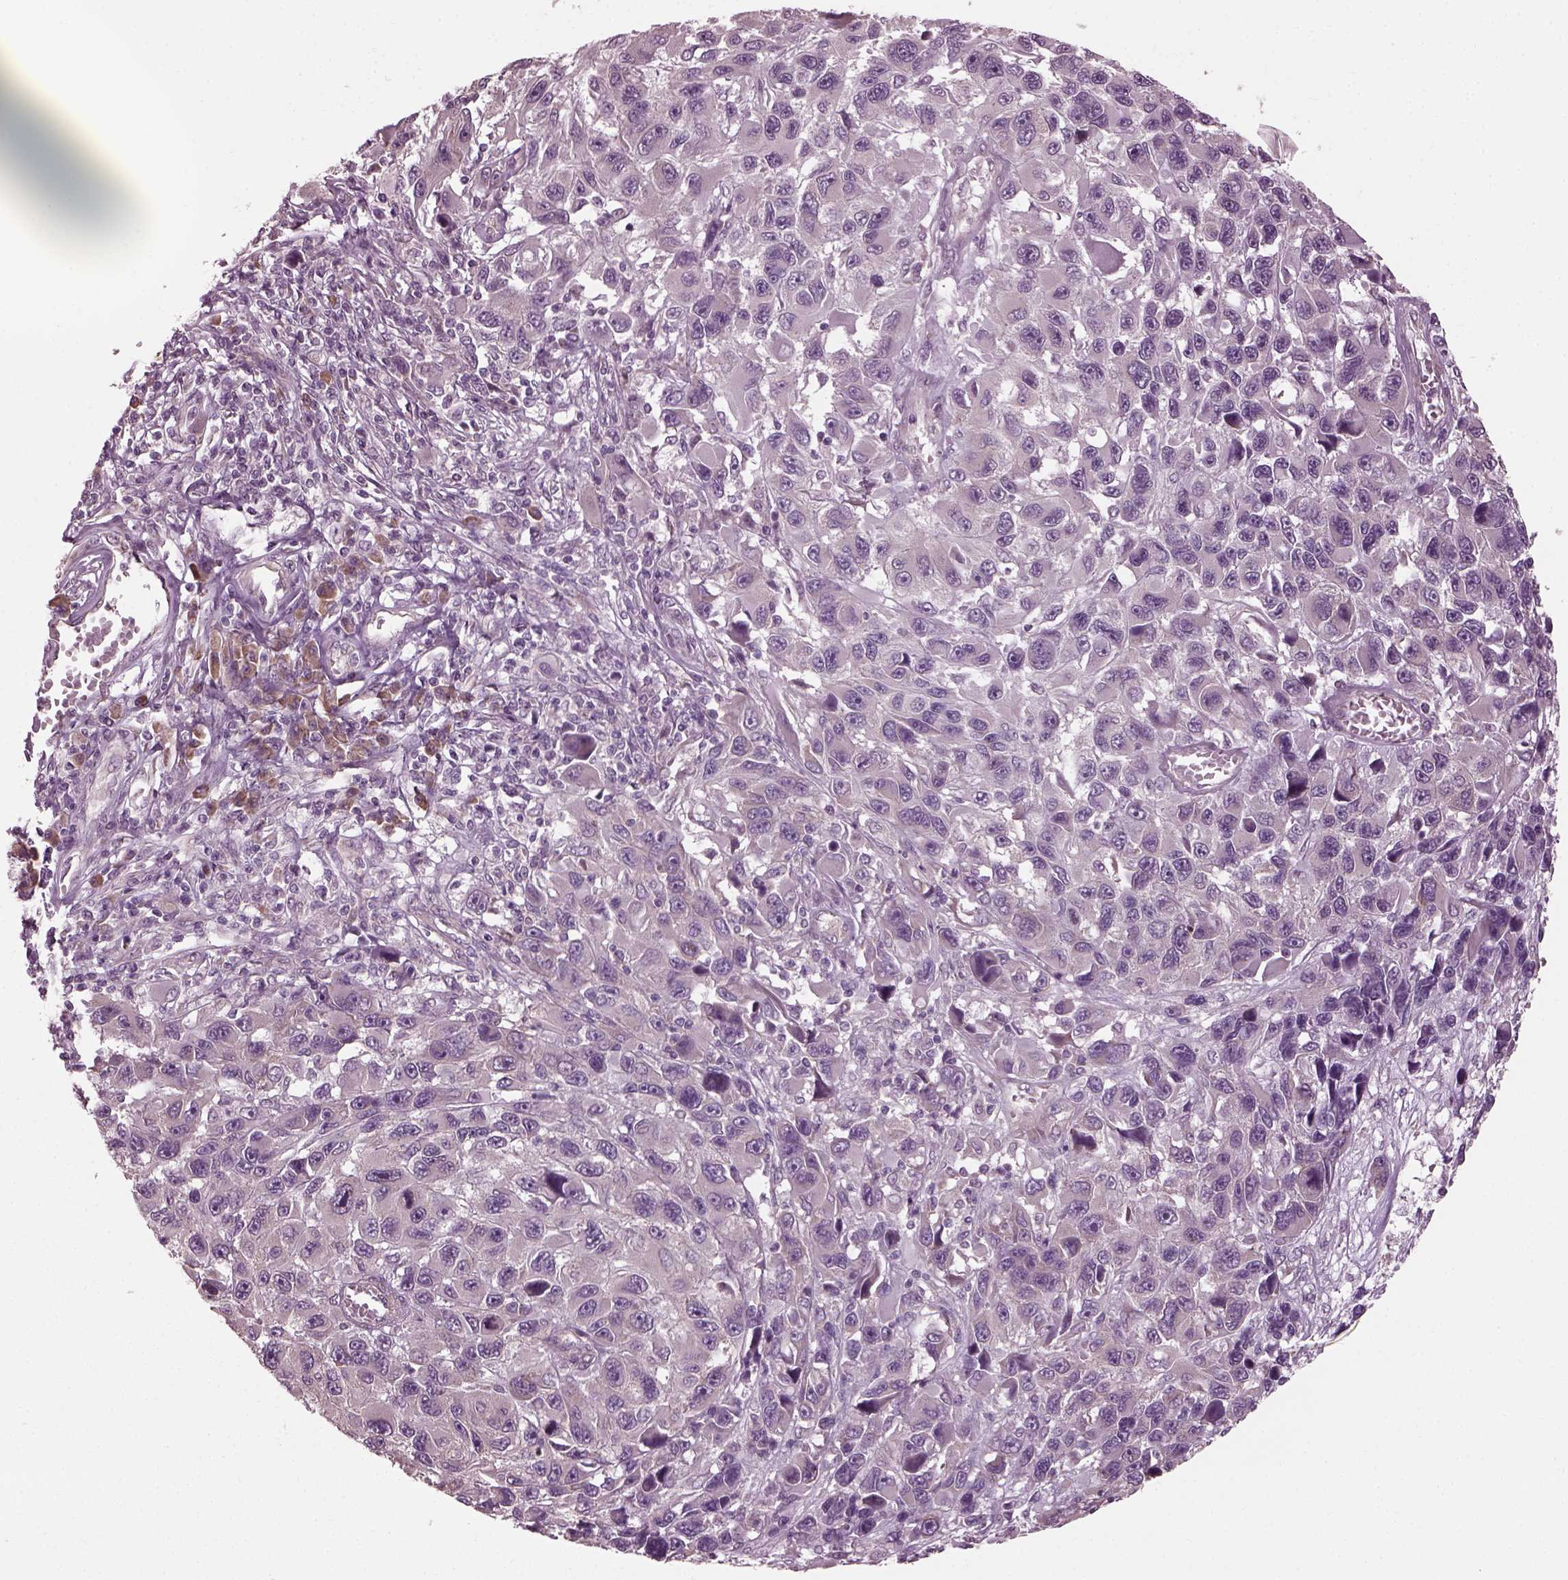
{"staining": {"intensity": "negative", "quantity": "none", "location": "none"}, "tissue": "melanoma", "cell_type": "Tumor cells", "image_type": "cancer", "snomed": [{"axis": "morphology", "description": "Malignant melanoma, NOS"}, {"axis": "topography", "description": "Skin"}], "caption": "This is an immunohistochemistry (IHC) histopathology image of melanoma. There is no staining in tumor cells.", "gene": "CABP5", "patient": {"sex": "male", "age": 53}}